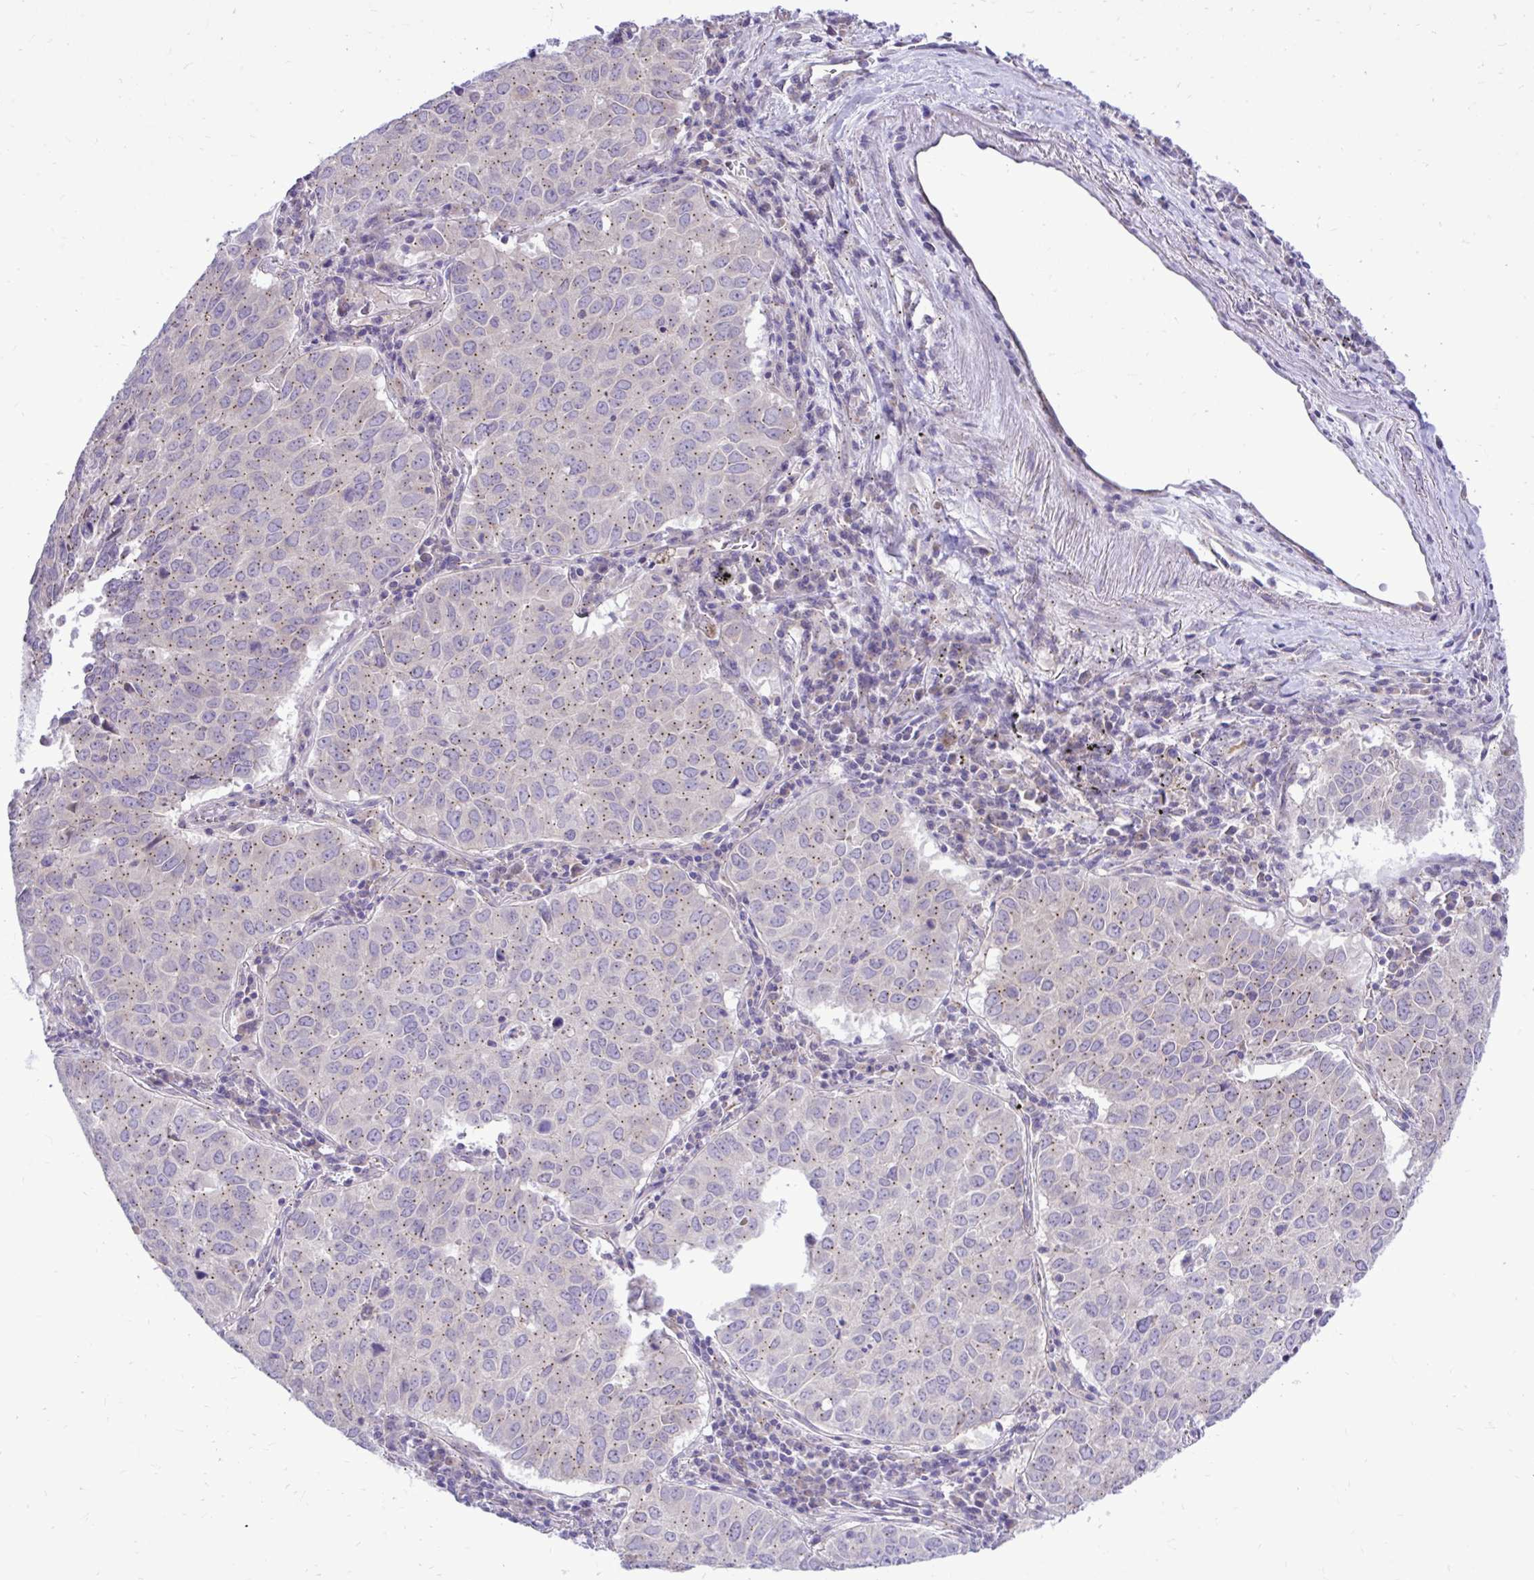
{"staining": {"intensity": "weak", "quantity": ">75%", "location": "cytoplasmic/membranous"}, "tissue": "lung cancer", "cell_type": "Tumor cells", "image_type": "cancer", "snomed": [{"axis": "morphology", "description": "Adenocarcinoma, NOS"}, {"axis": "topography", "description": "Lung"}], "caption": "Immunohistochemical staining of lung cancer reveals low levels of weak cytoplasmic/membranous protein staining in about >75% of tumor cells.", "gene": "CEACAM18", "patient": {"sex": "female", "age": 50}}